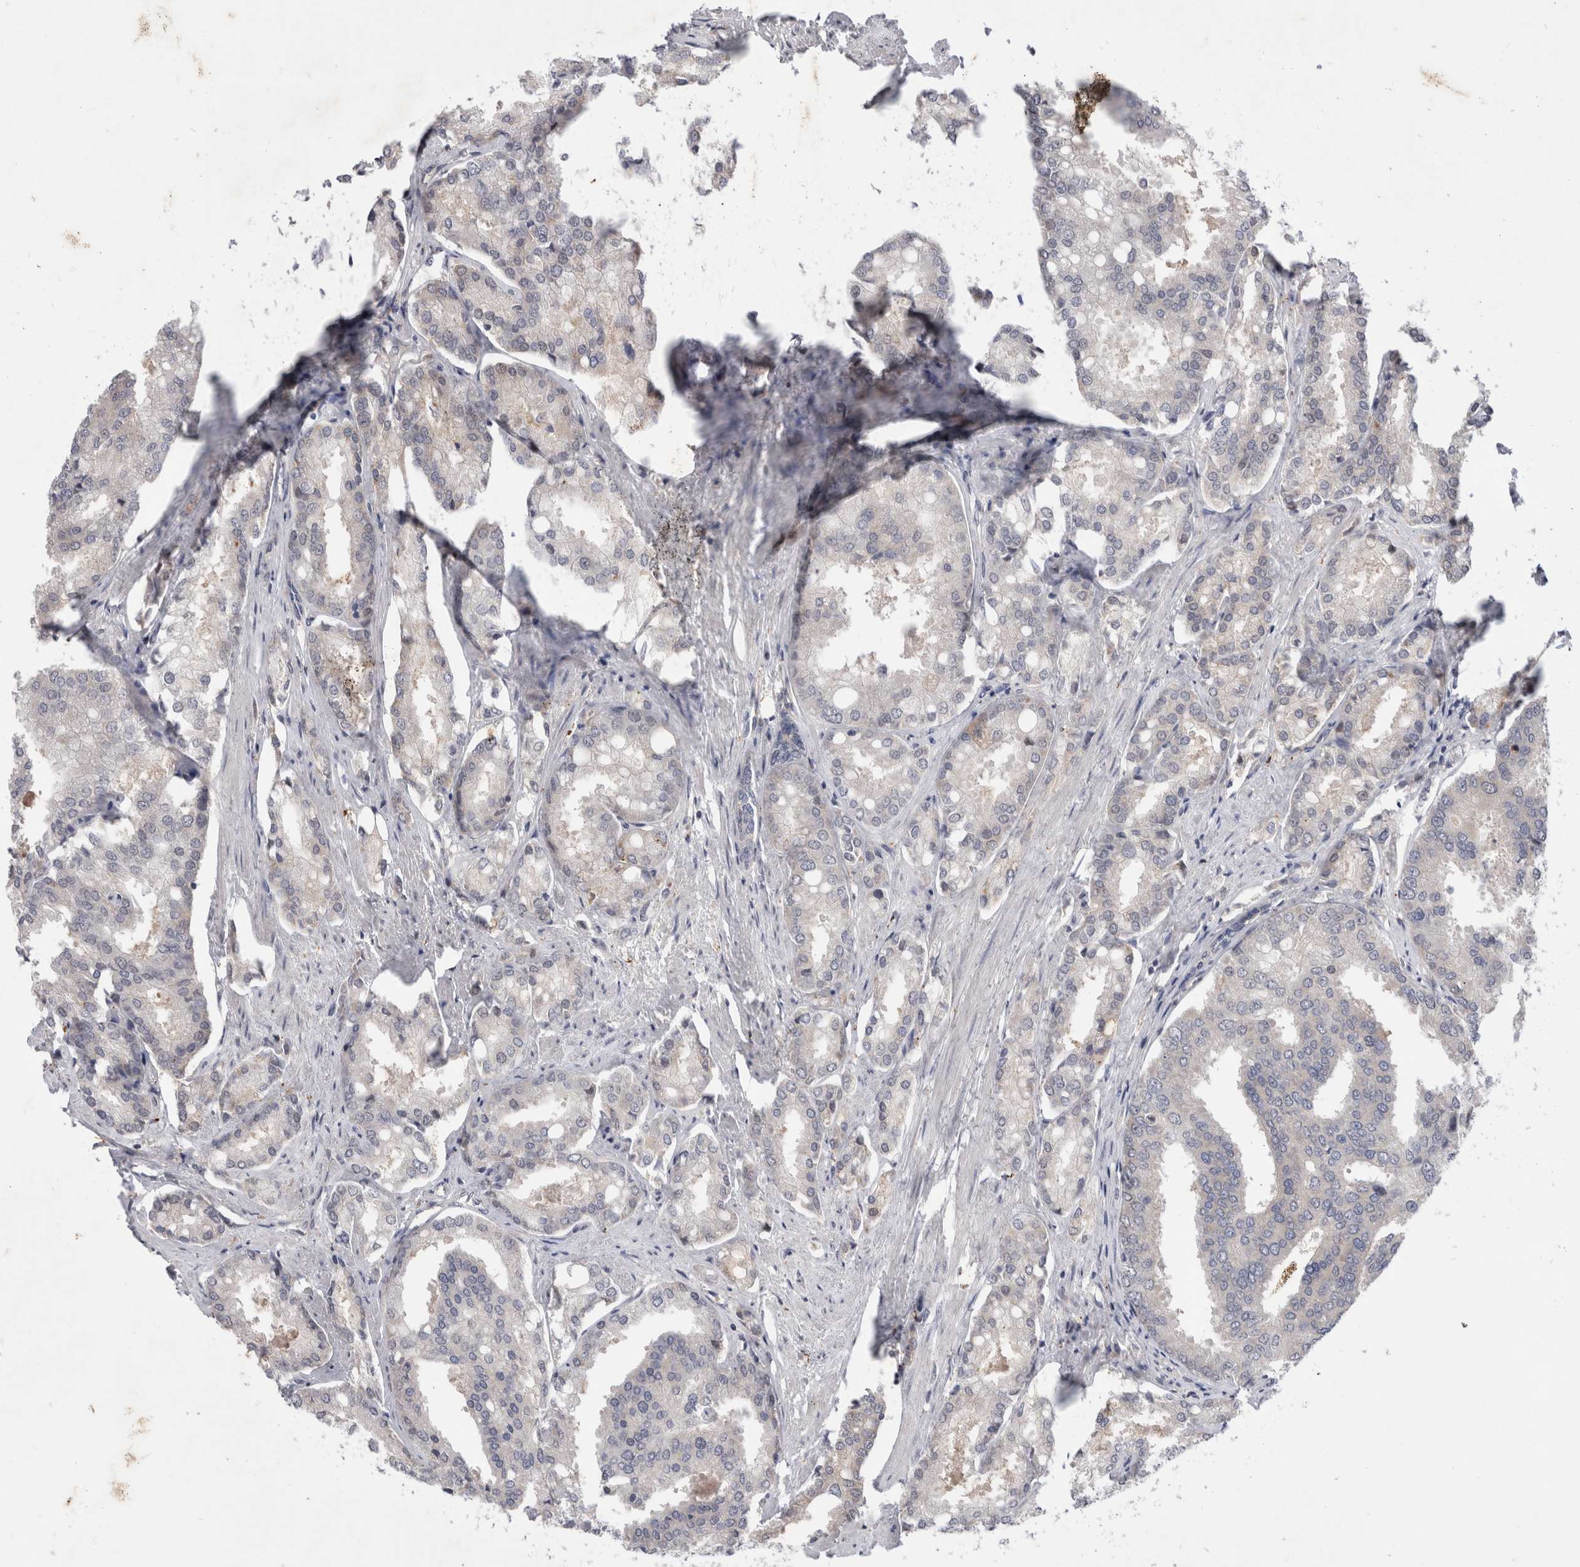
{"staining": {"intensity": "negative", "quantity": "none", "location": "none"}, "tissue": "prostate cancer", "cell_type": "Tumor cells", "image_type": "cancer", "snomed": [{"axis": "morphology", "description": "Adenocarcinoma, High grade"}, {"axis": "topography", "description": "Prostate"}], "caption": "Tumor cells show no significant protein positivity in high-grade adenocarcinoma (prostate).", "gene": "MRPL37", "patient": {"sex": "male", "age": 50}}